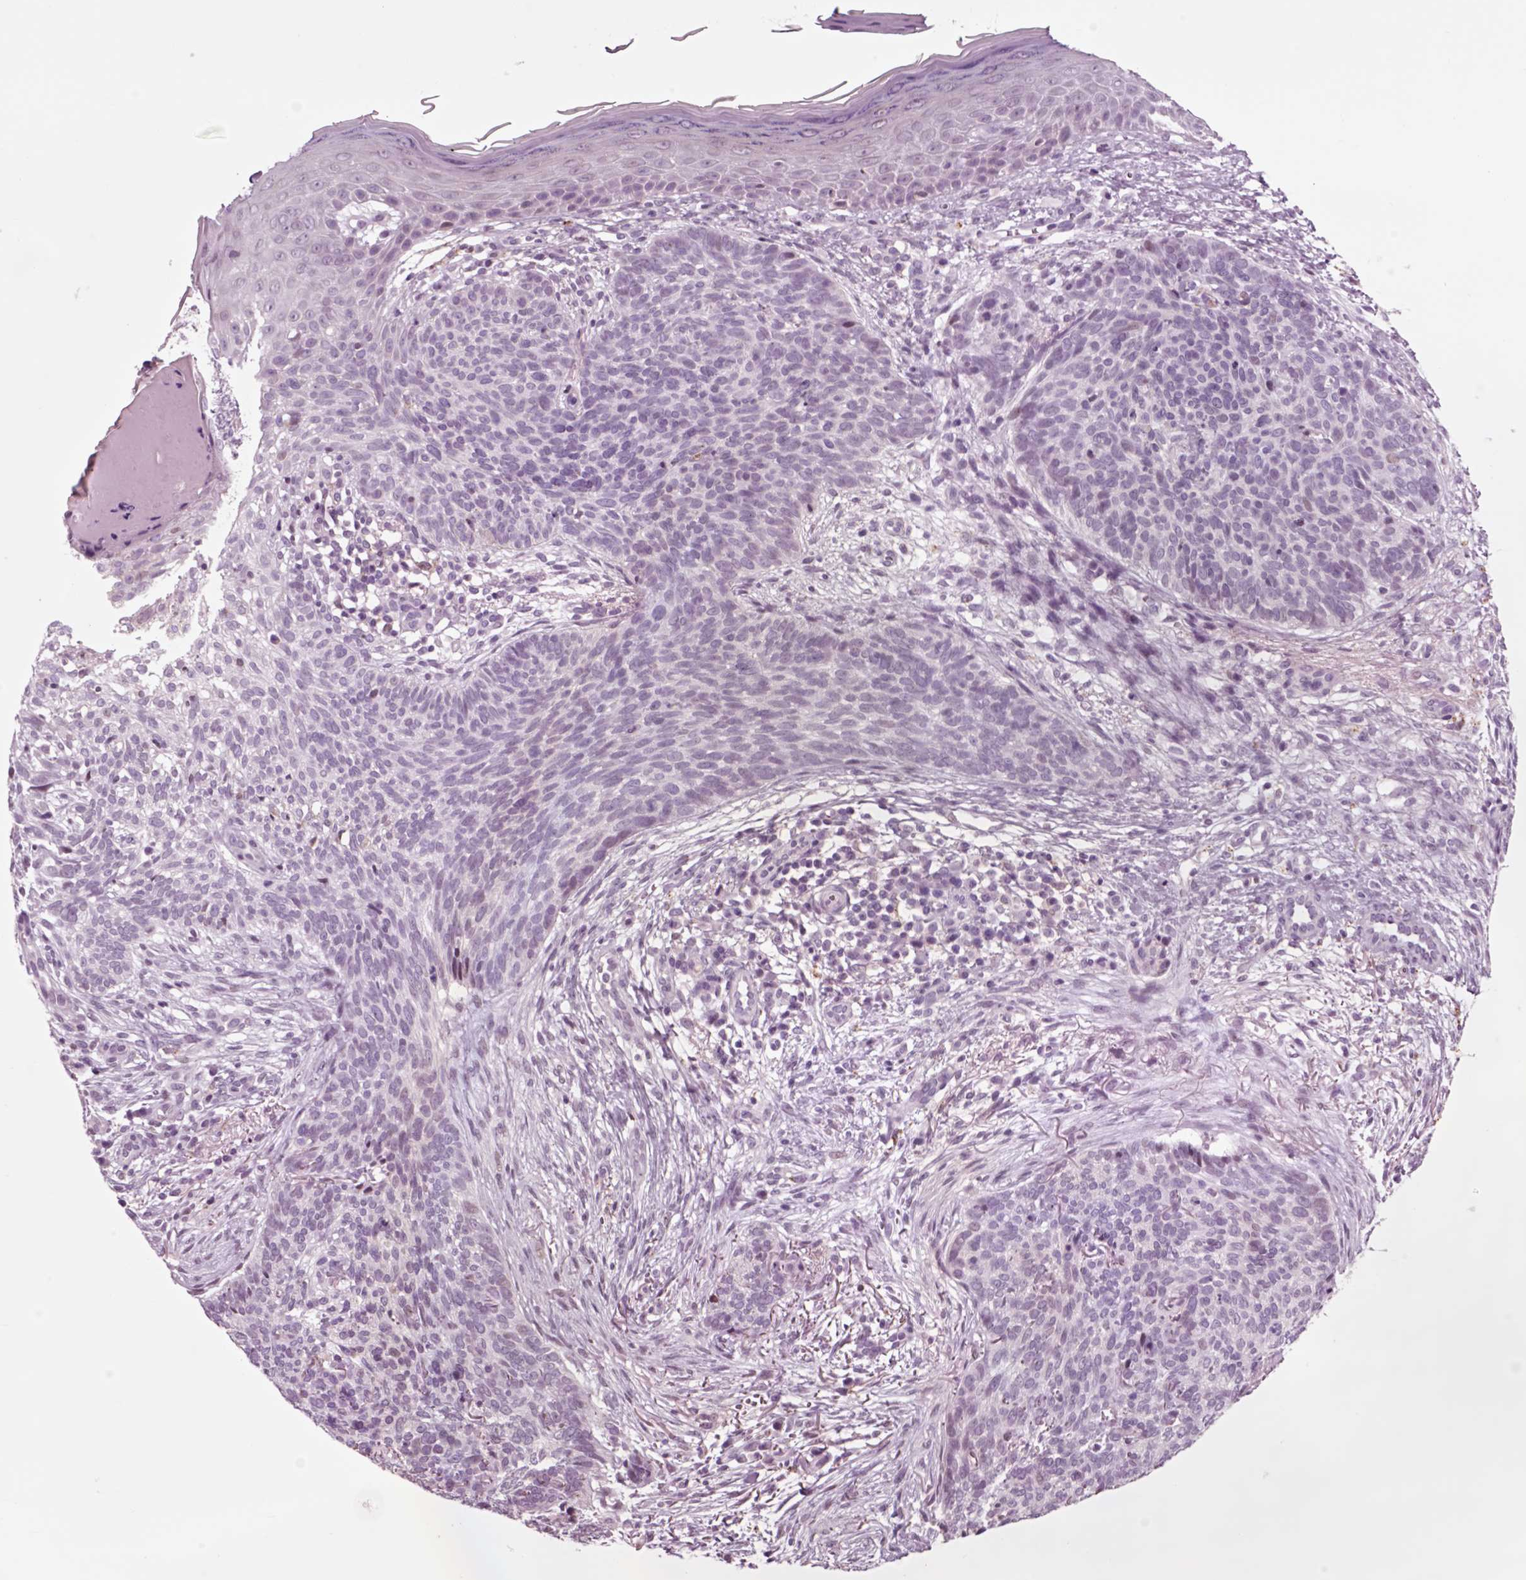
{"staining": {"intensity": "negative", "quantity": "none", "location": "none"}, "tissue": "skin cancer", "cell_type": "Tumor cells", "image_type": "cancer", "snomed": [{"axis": "morphology", "description": "Basal cell carcinoma"}, {"axis": "topography", "description": "Skin"}], "caption": "High magnification brightfield microscopy of skin cancer (basal cell carcinoma) stained with DAB (brown) and counterstained with hematoxylin (blue): tumor cells show no significant expression. The staining was performed using DAB to visualize the protein expression in brown, while the nuclei were stained in blue with hematoxylin (Magnification: 20x).", "gene": "CHGB", "patient": {"sex": "male", "age": 64}}